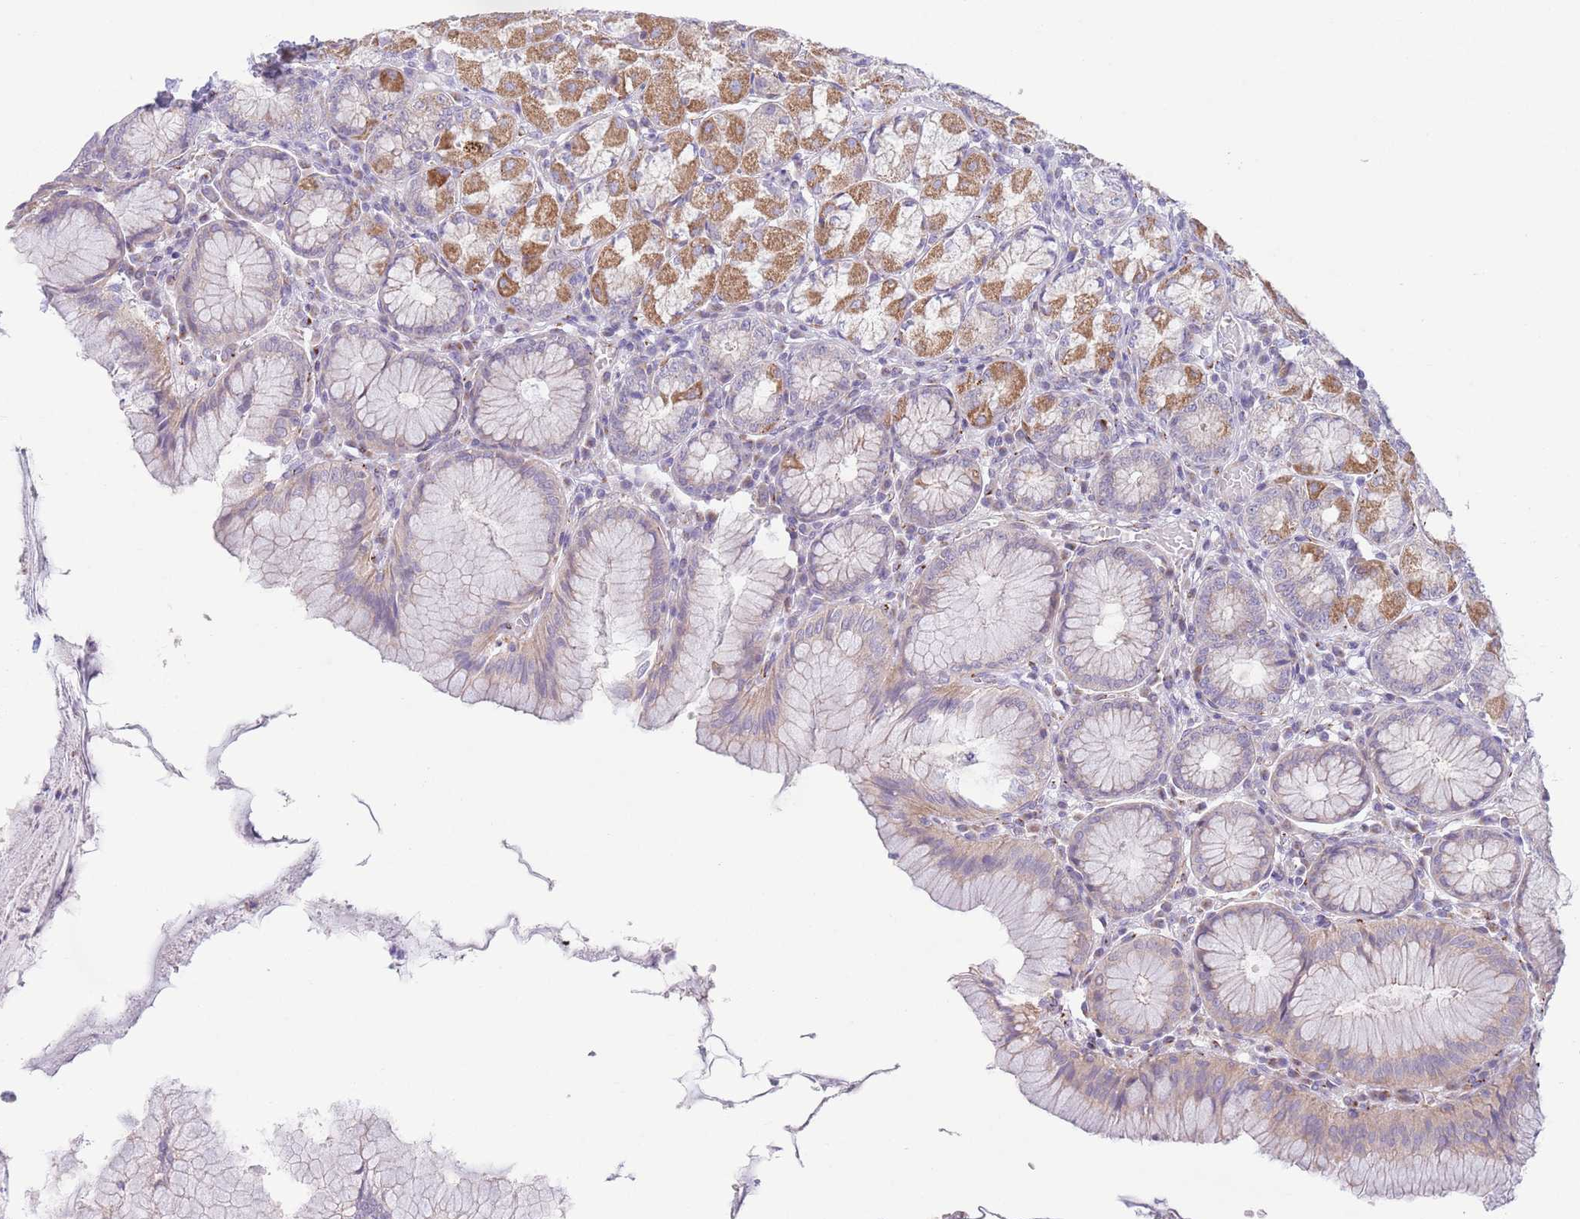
{"staining": {"intensity": "moderate", "quantity": "25%-75%", "location": "cytoplasmic/membranous"}, "tissue": "stomach", "cell_type": "Glandular cells", "image_type": "normal", "snomed": [{"axis": "morphology", "description": "Normal tissue, NOS"}, {"axis": "topography", "description": "Stomach"}], "caption": "A medium amount of moderate cytoplasmic/membranous staining is identified in about 25%-75% of glandular cells in unremarkable stomach.", "gene": "C20orf96", "patient": {"sex": "male", "age": 55}}